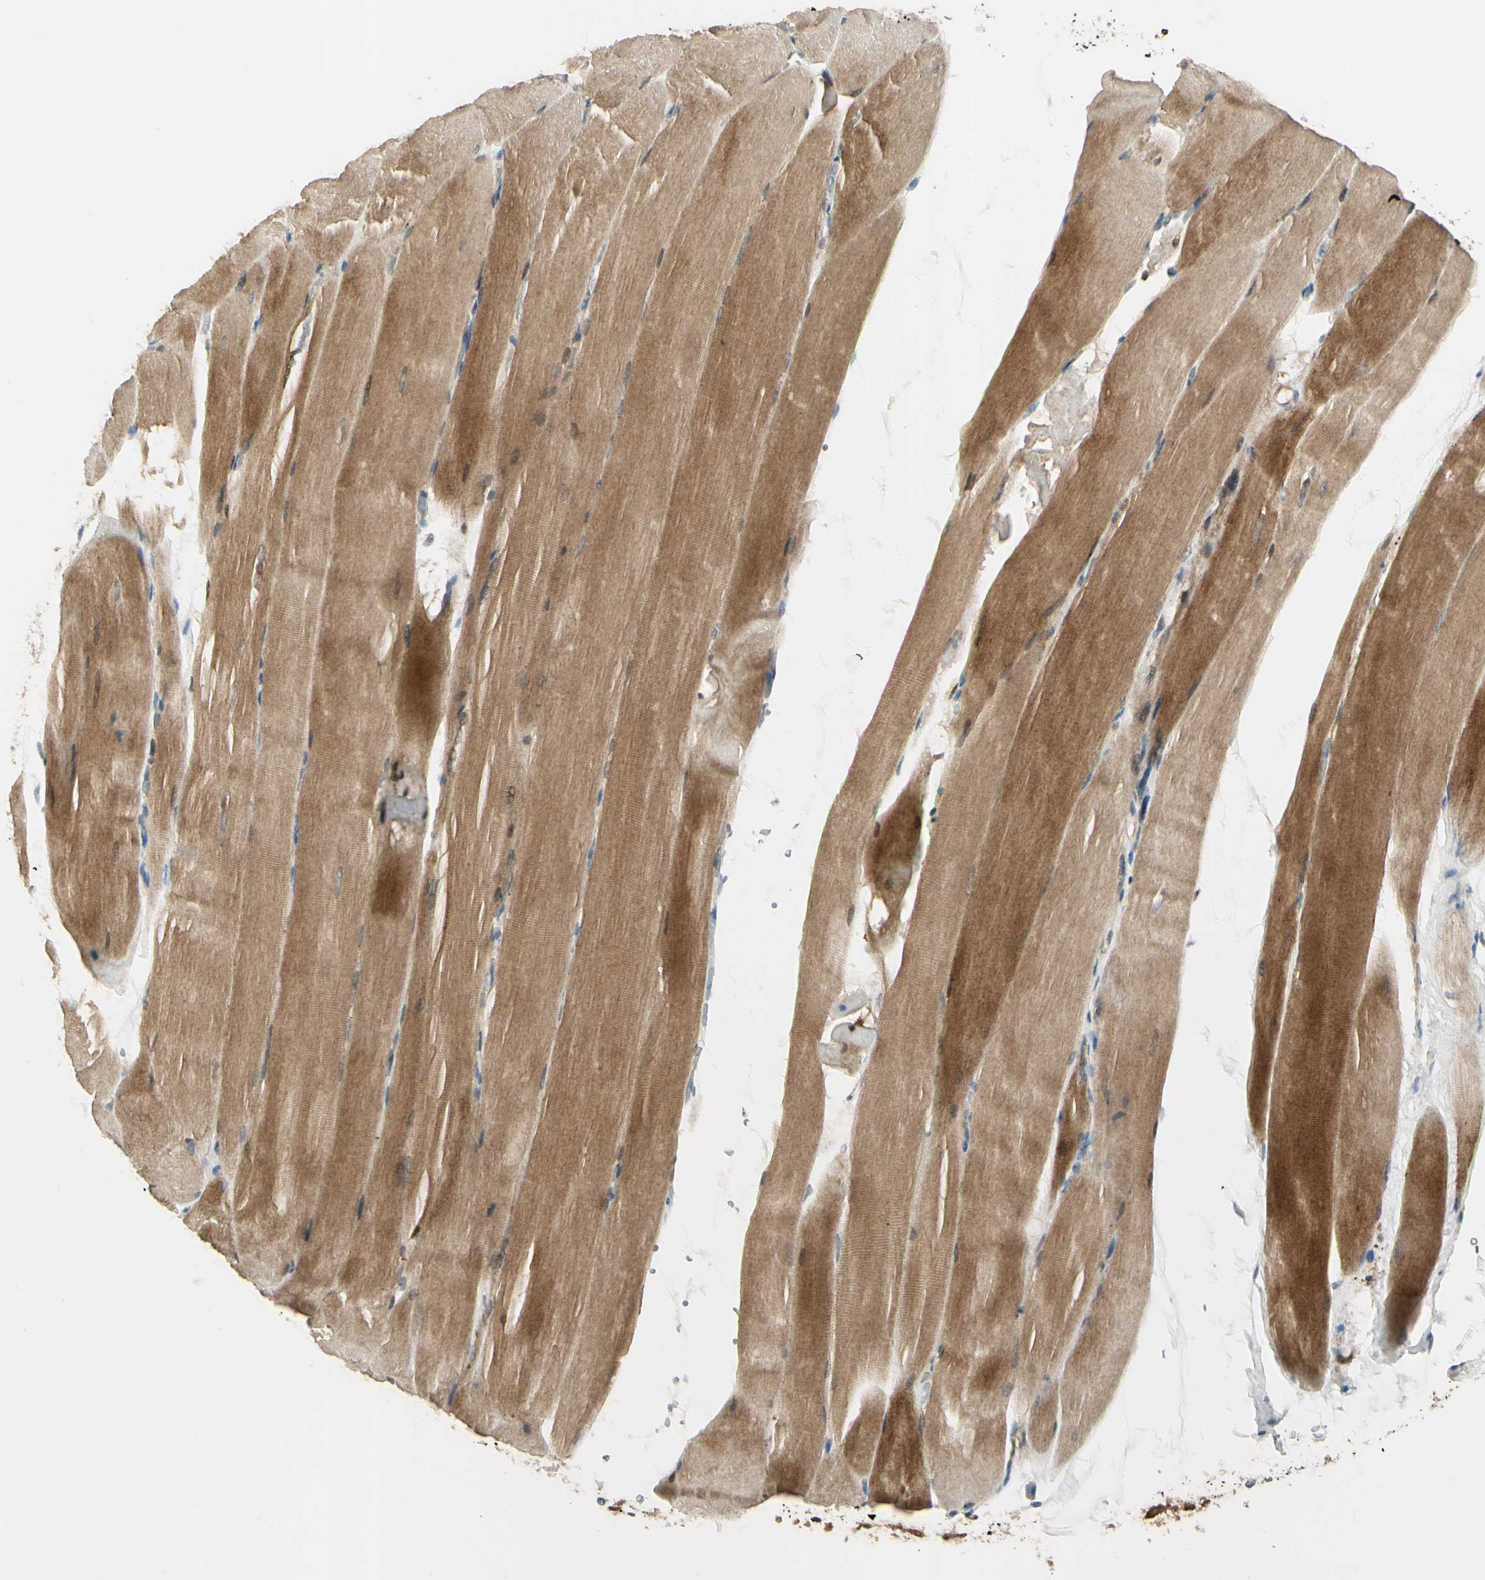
{"staining": {"intensity": "moderate", "quantity": ">75%", "location": "cytoplasmic/membranous"}, "tissue": "skeletal muscle", "cell_type": "Myocytes", "image_type": "normal", "snomed": [{"axis": "morphology", "description": "Normal tissue, NOS"}, {"axis": "topography", "description": "Skeletal muscle"}, {"axis": "topography", "description": "Parathyroid gland"}], "caption": "Immunohistochemistry of normal skeletal muscle reveals medium levels of moderate cytoplasmic/membranous staining in about >75% of myocytes.", "gene": "PPP3CB", "patient": {"sex": "female", "age": 37}}